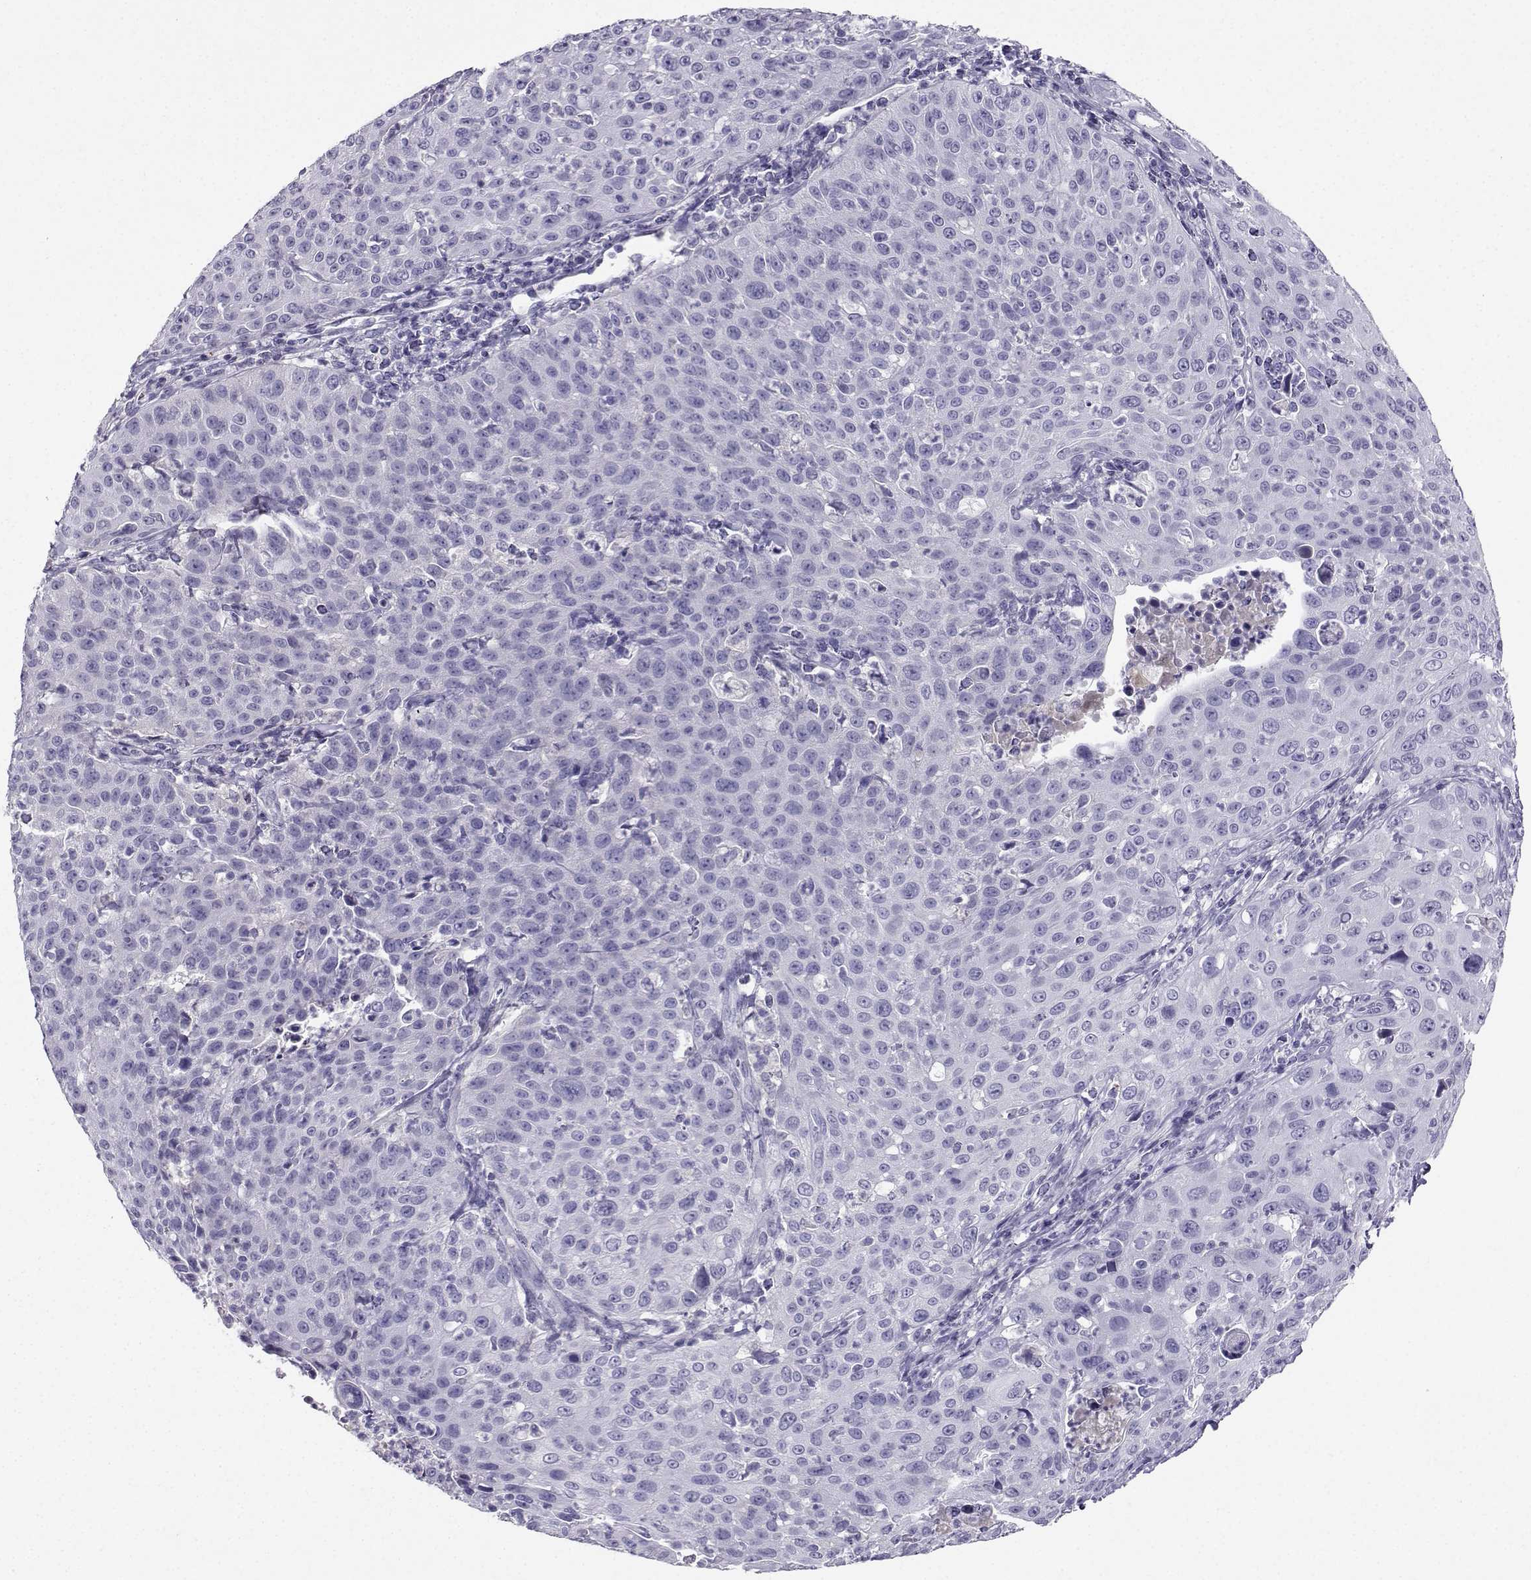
{"staining": {"intensity": "negative", "quantity": "none", "location": "none"}, "tissue": "cervical cancer", "cell_type": "Tumor cells", "image_type": "cancer", "snomed": [{"axis": "morphology", "description": "Squamous cell carcinoma, NOS"}, {"axis": "topography", "description": "Cervix"}], "caption": "Tumor cells are negative for protein expression in human squamous cell carcinoma (cervical).", "gene": "GRIK4", "patient": {"sex": "female", "age": 26}}